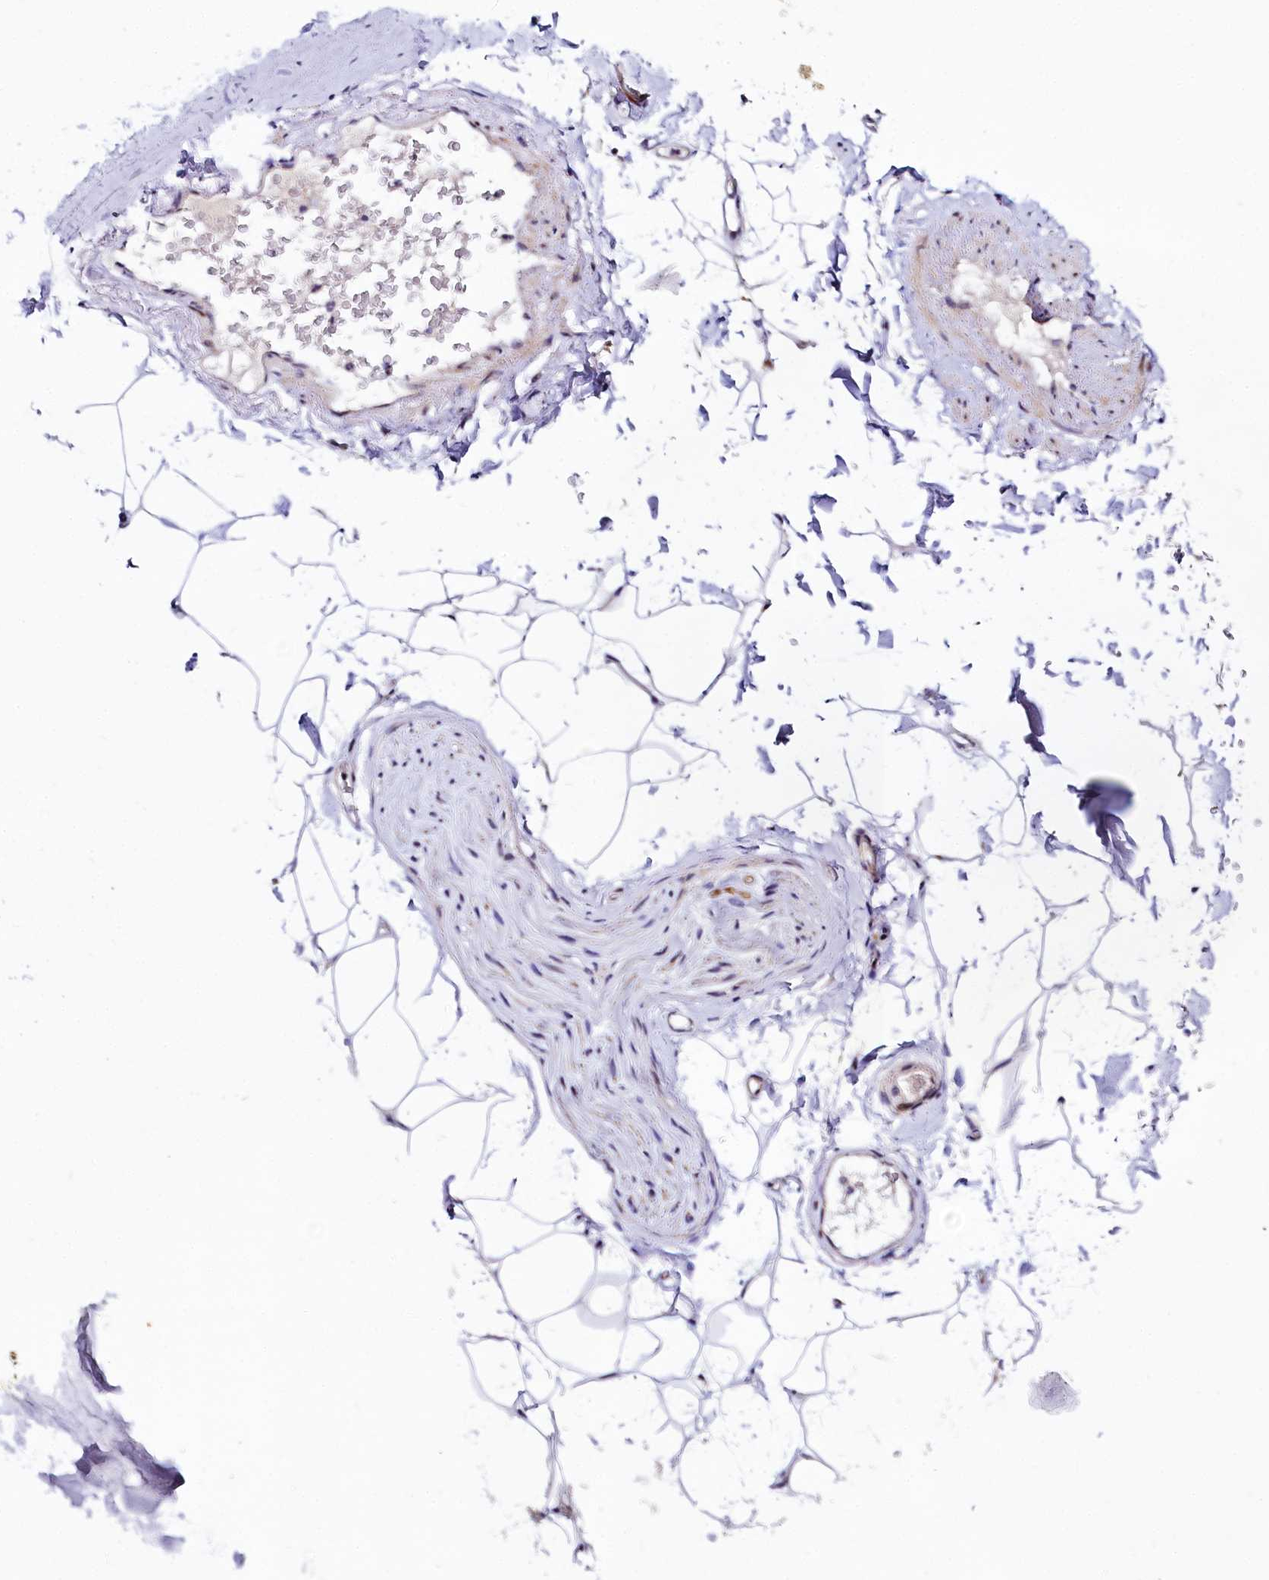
{"staining": {"intensity": "negative", "quantity": "none", "location": "none"}, "tissue": "adipose tissue", "cell_type": "Adipocytes", "image_type": "normal", "snomed": [{"axis": "morphology", "description": "Normal tissue, NOS"}, {"axis": "topography", "description": "Cartilage tissue"}, {"axis": "topography", "description": "Bronchus"}], "caption": "This is an IHC image of unremarkable adipose tissue. There is no expression in adipocytes.", "gene": "TCOF1", "patient": {"sex": "female", "age": 73}}